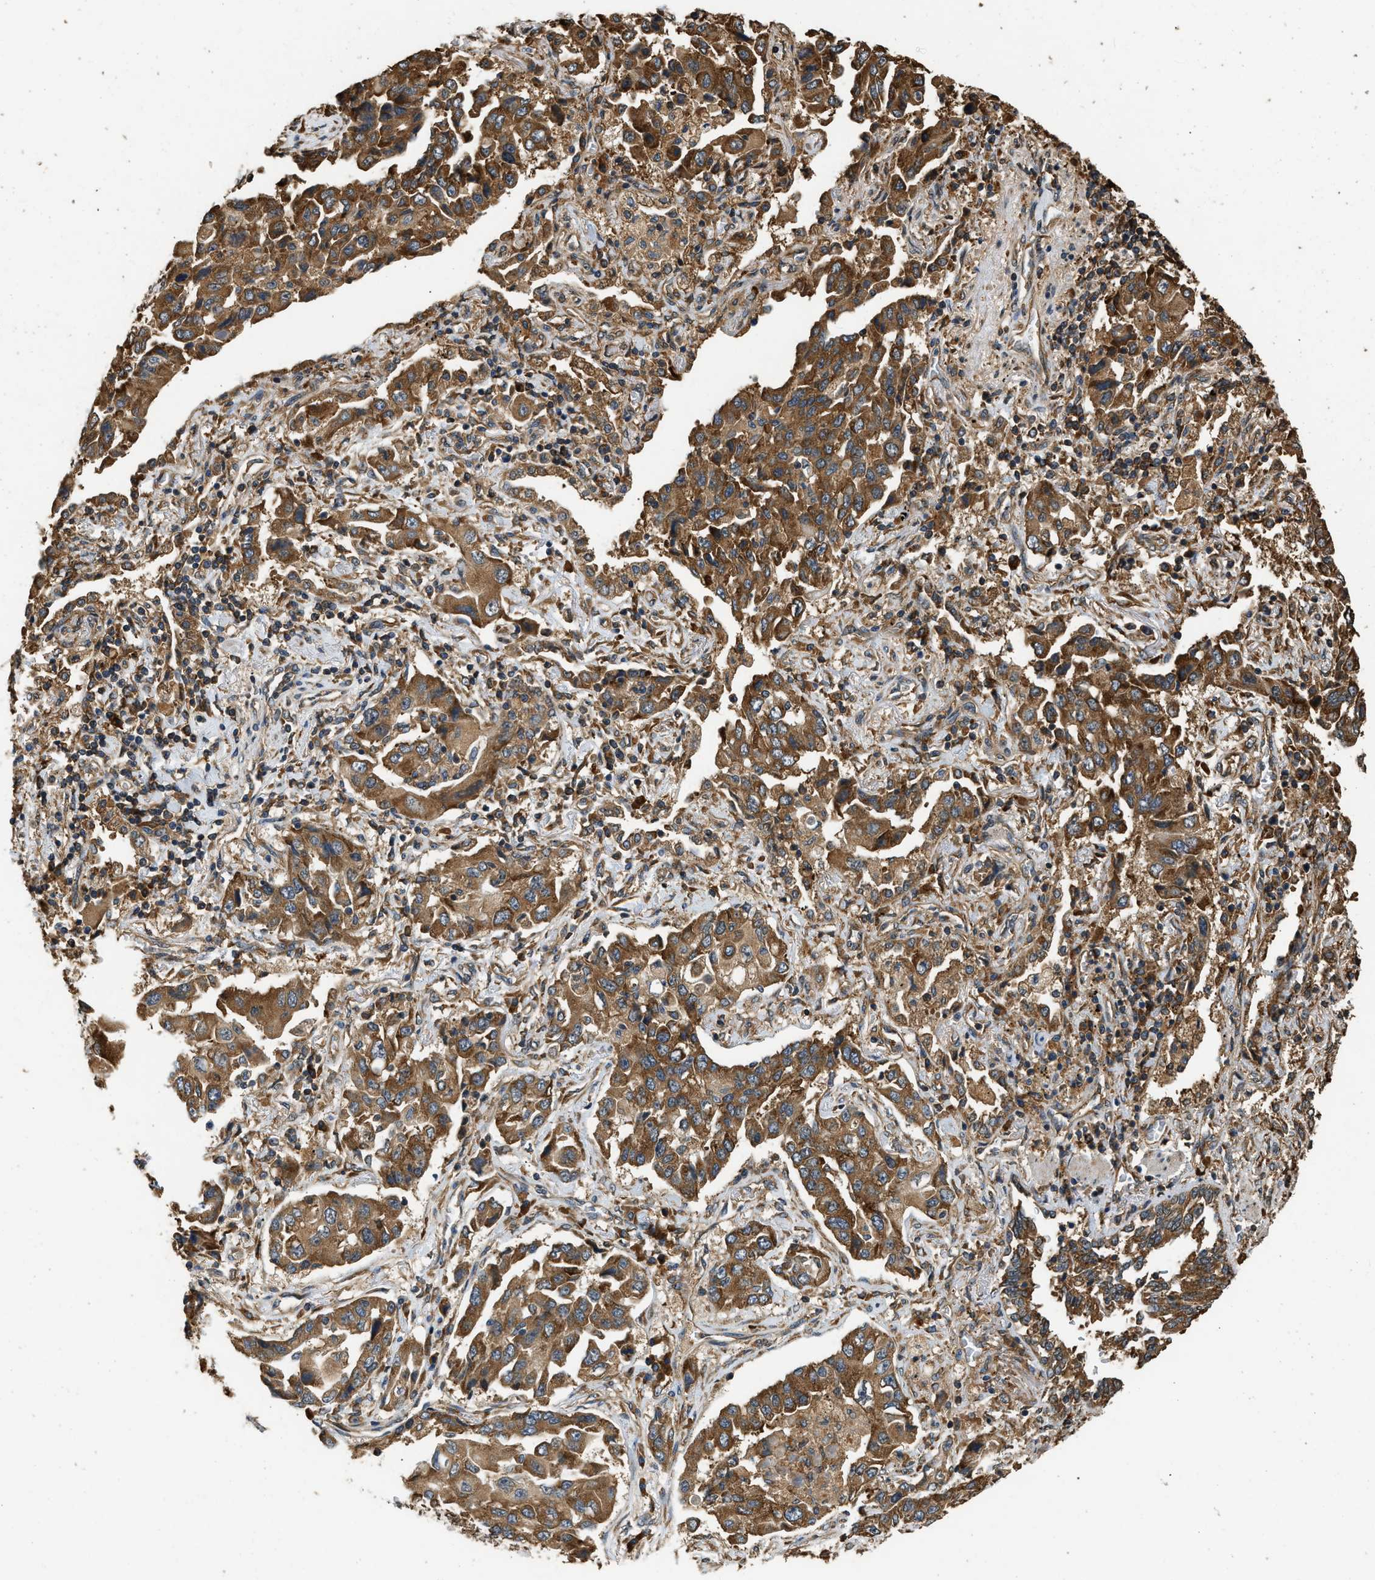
{"staining": {"intensity": "strong", "quantity": ">75%", "location": "cytoplasmic/membranous"}, "tissue": "lung cancer", "cell_type": "Tumor cells", "image_type": "cancer", "snomed": [{"axis": "morphology", "description": "Adenocarcinoma, NOS"}, {"axis": "topography", "description": "Lung"}], "caption": "Immunohistochemistry (IHC) photomicrograph of lung cancer stained for a protein (brown), which demonstrates high levels of strong cytoplasmic/membranous expression in about >75% of tumor cells.", "gene": "SLC36A4", "patient": {"sex": "female", "age": 65}}